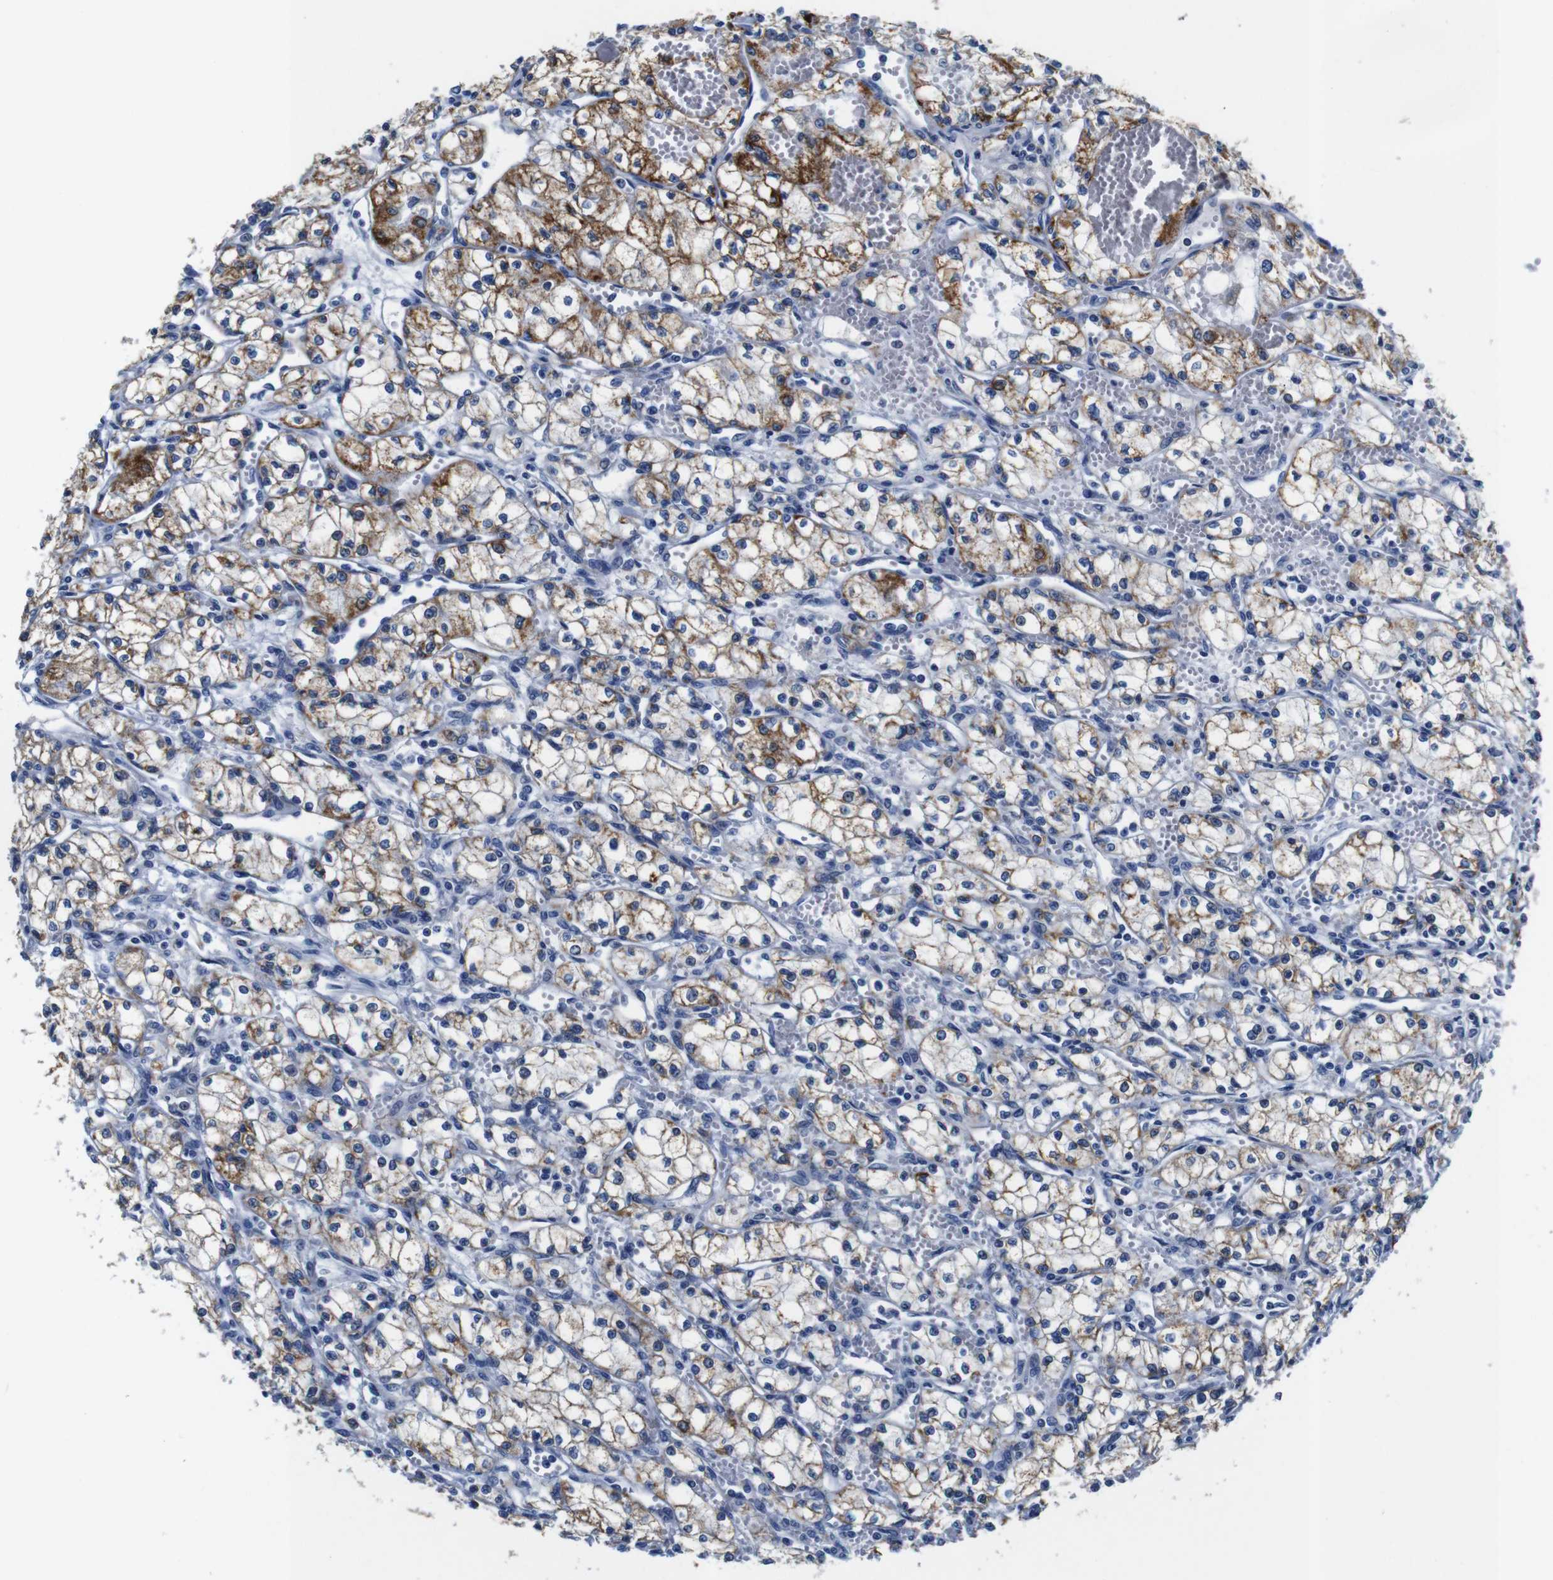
{"staining": {"intensity": "moderate", "quantity": ">75%", "location": "cytoplasmic/membranous"}, "tissue": "renal cancer", "cell_type": "Tumor cells", "image_type": "cancer", "snomed": [{"axis": "morphology", "description": "Normal tissue, NOS"}, {"axis": "morphology", "description": "Adenocarcinoma, NOS"}, {"axis": "topography", "description": "Kidney"}], "caption": "DAB immunohistochemical staining of adenocarcinoma (renal) demonstrates moderate cytoplasmic/membranous protein positivity in about >75% of tumor cells.", "gene": "SNX19", "patient": {"sex": "male", "age": 59}}